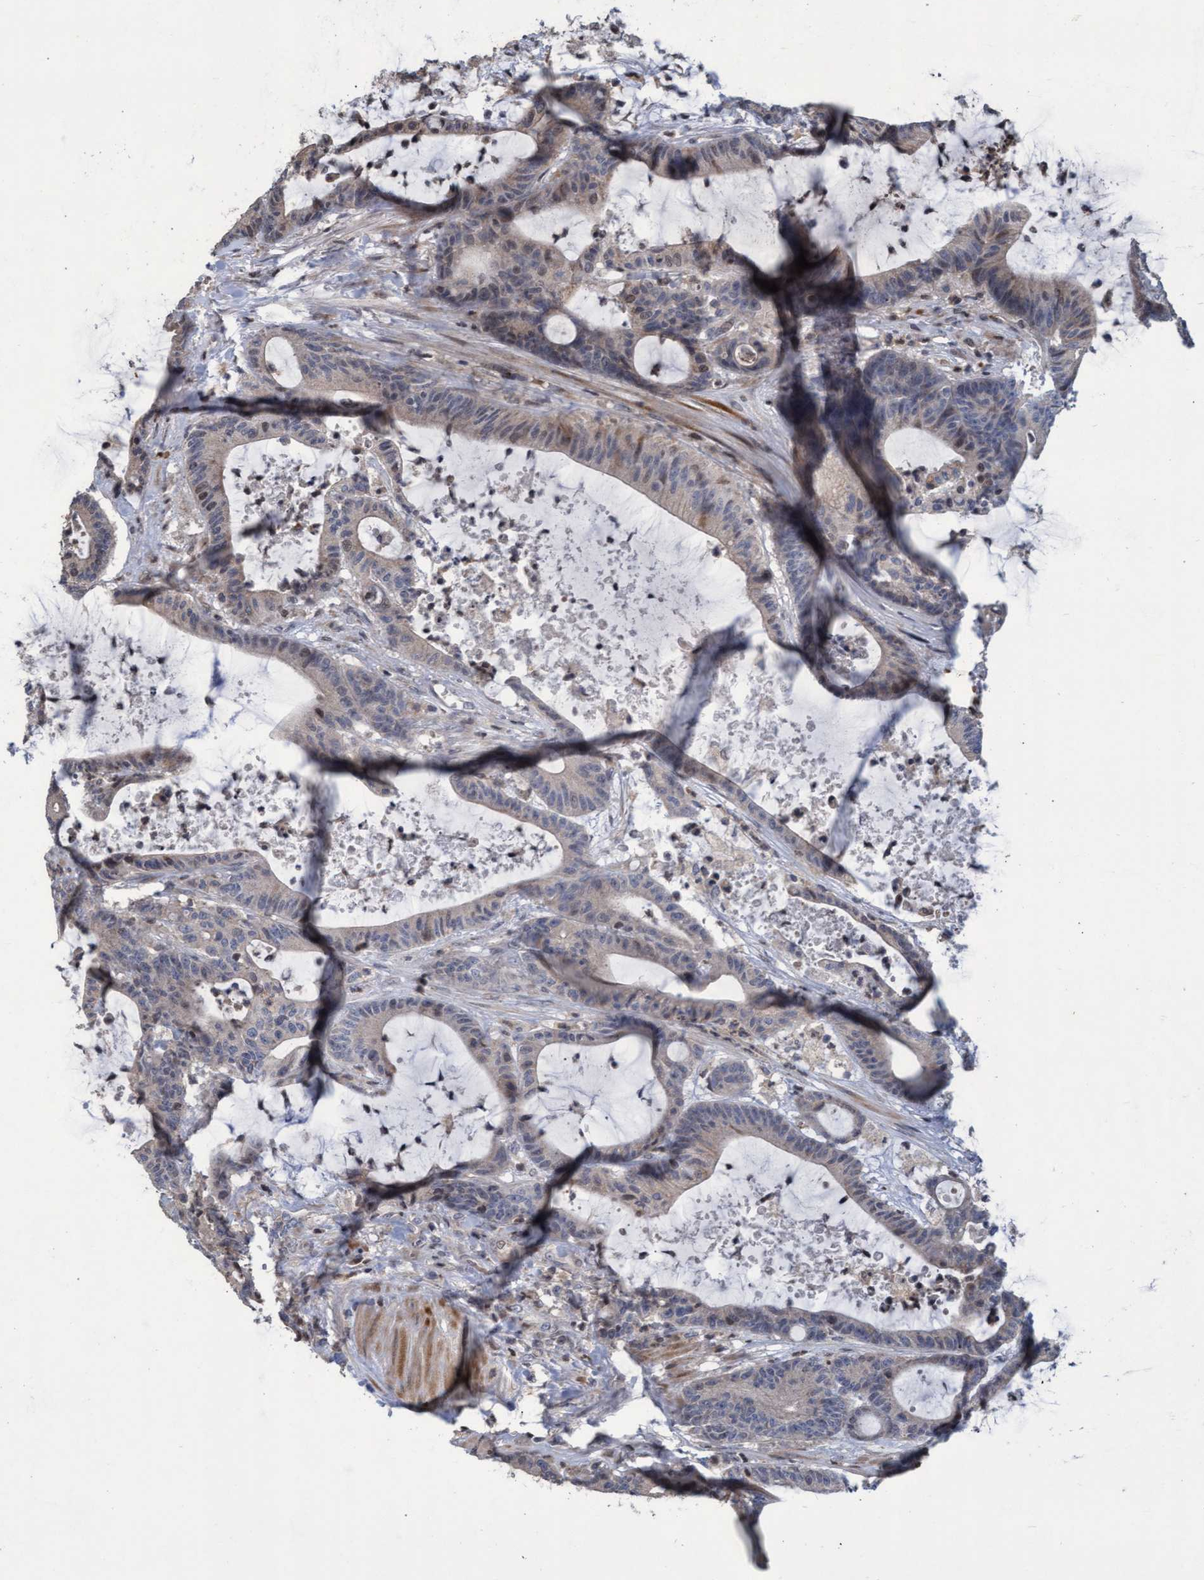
{"staining": {"intensity": "weak", "quantity": "25%-75%", "location": "cytoplasmic/membranous"}, "tissue": "colorectal cancer", "cell_type": "Tumor cells", "image_type": "cancer", "snomed": [{"axis": "morphology", "description": "Adenocarcinoma, NOS"}, {"axis": "topography", "description": "Colon"}], "caption": "Immunohistochemical staining of colorectal cancer (adenocarcinoma) demonstrates low levels of weak cytoplasmic/membranous positivity in approximately 25%-75% of tumor cells.", "gene": "KCNC2", "patient": {"sex": "female", "age": 84}}